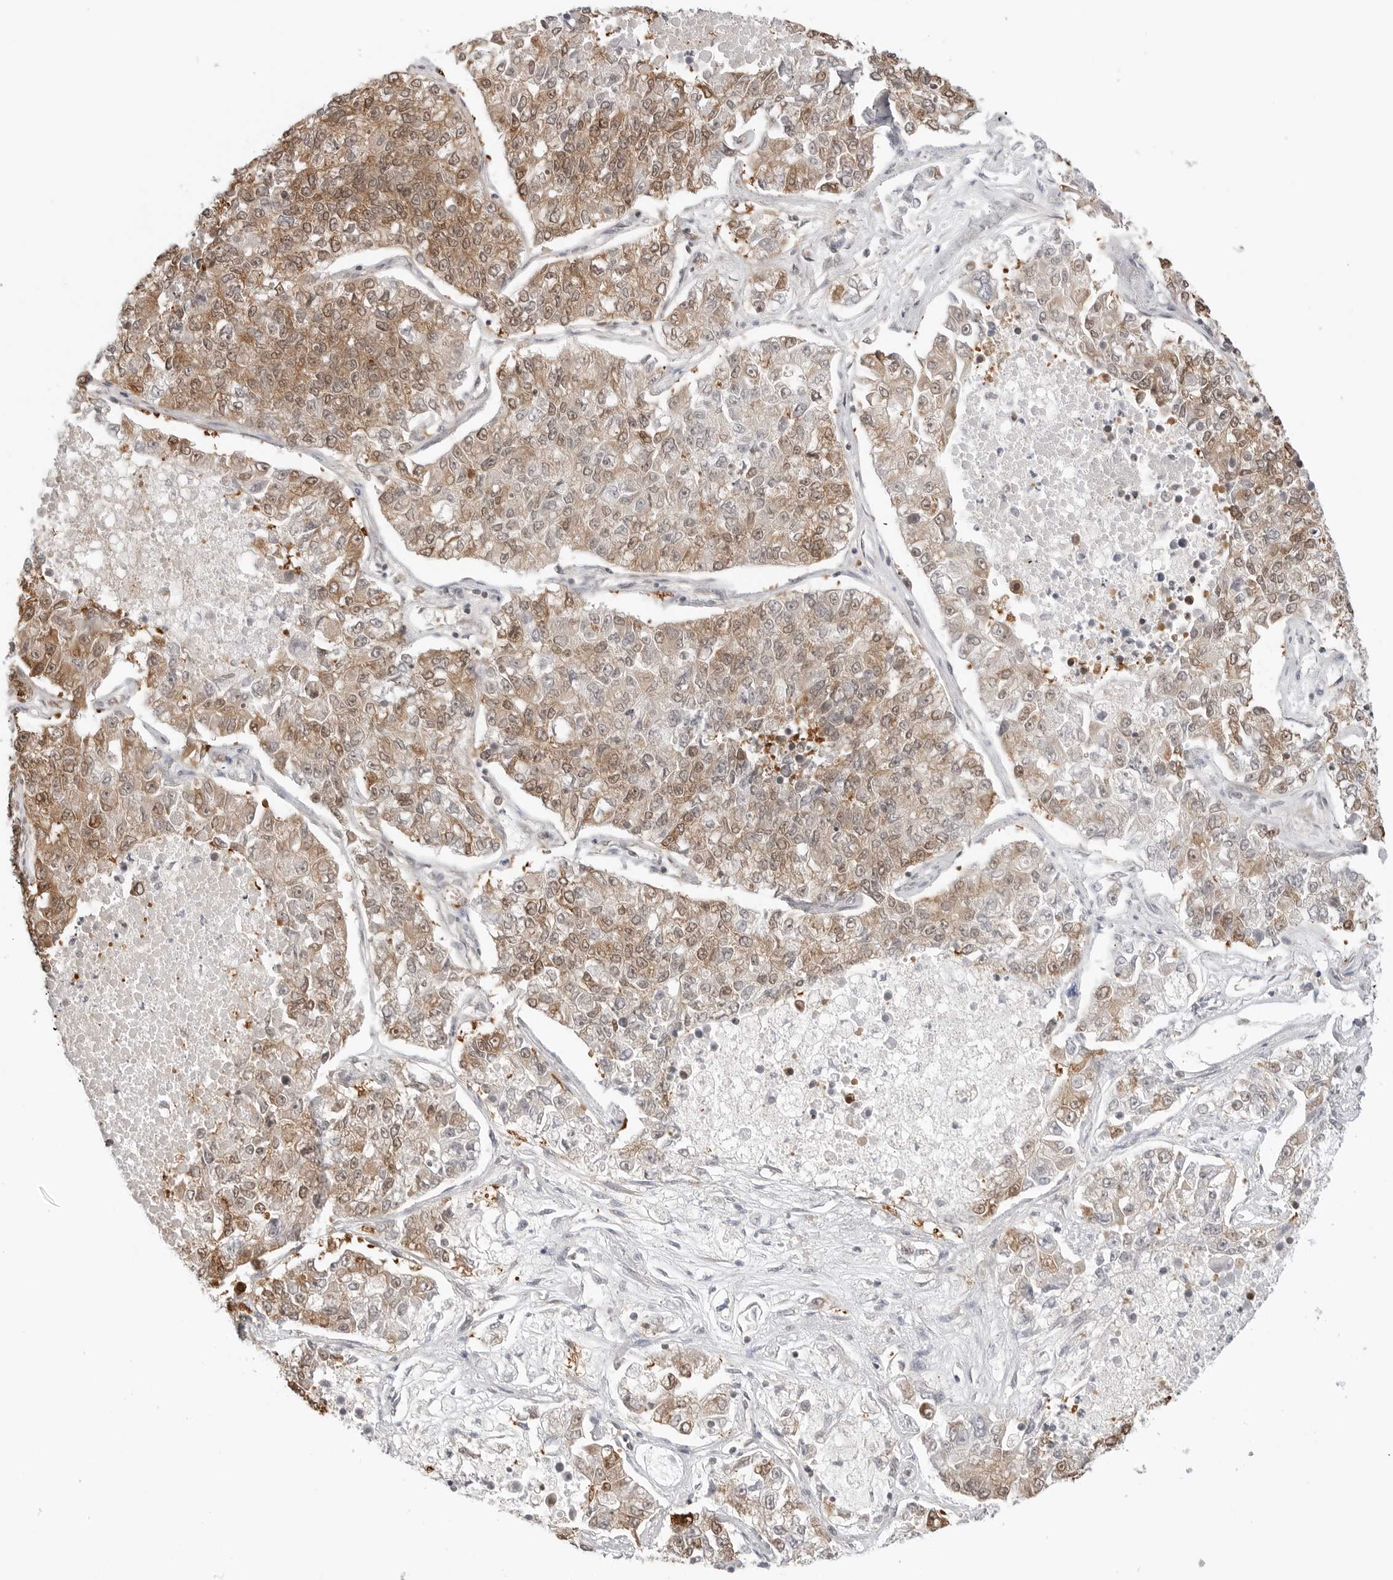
{"staining": {"intensity": "moderate", "quantity": "25%-75%", "location": "cytoplasmic/membranous,nuclear"}, "tissue": "lung cancer", "cell_type": "Tumor cells", "image_type": "cancer", "snomed": [{"axis": "morphology", "description": "Adenocarcinoma, NOS"}, {"axis": "topography", "description": "Lung"}], "caption": "This histopathology image shows immunohistochemistry staining of human lung cancer, with medium moderate cytoplasmic/membranous and nuclear expression in about 25%-75% of tumor cells.", "gene": "NUDC", "patient": {"sex": "male", "age": 49}}